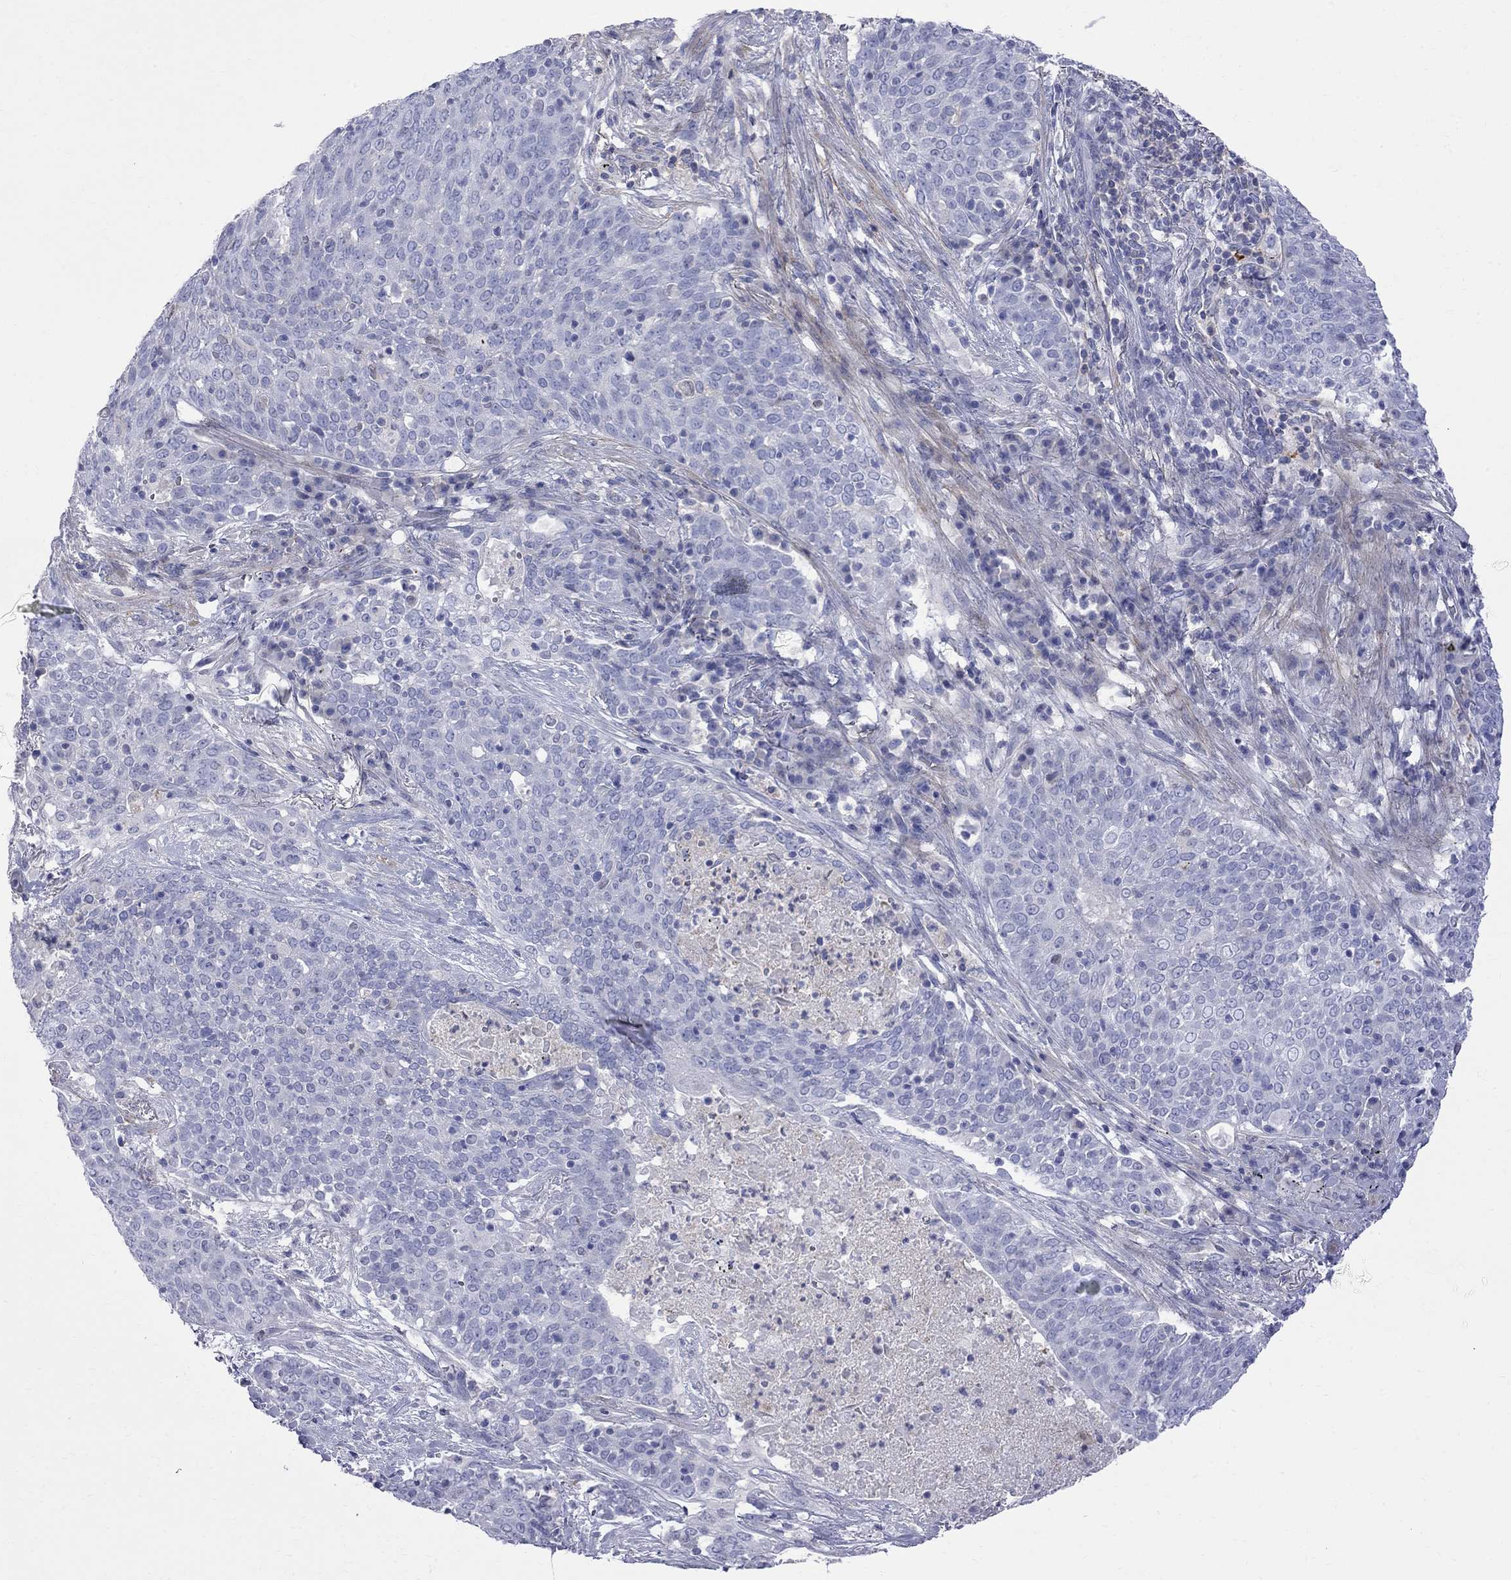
{"staining": {"intensity": "negative", "quantity": "none", "location": "none"}, "tissue": "lung cancer", "cell_type": "Tumor cells", "image_type": "cancer", "snomed": [{"axis": "morphology", "description": "Squamous cell carcinoma, NOS"}, {"axis": "topography", "description": "Lung"}], "caption": "Immunohistochemical staining of squamous cell carcinoma (lung) shows no significant staining in tumor cells.", "gene": "S100A3", "patient": {"sex": "male", "age": 82}}